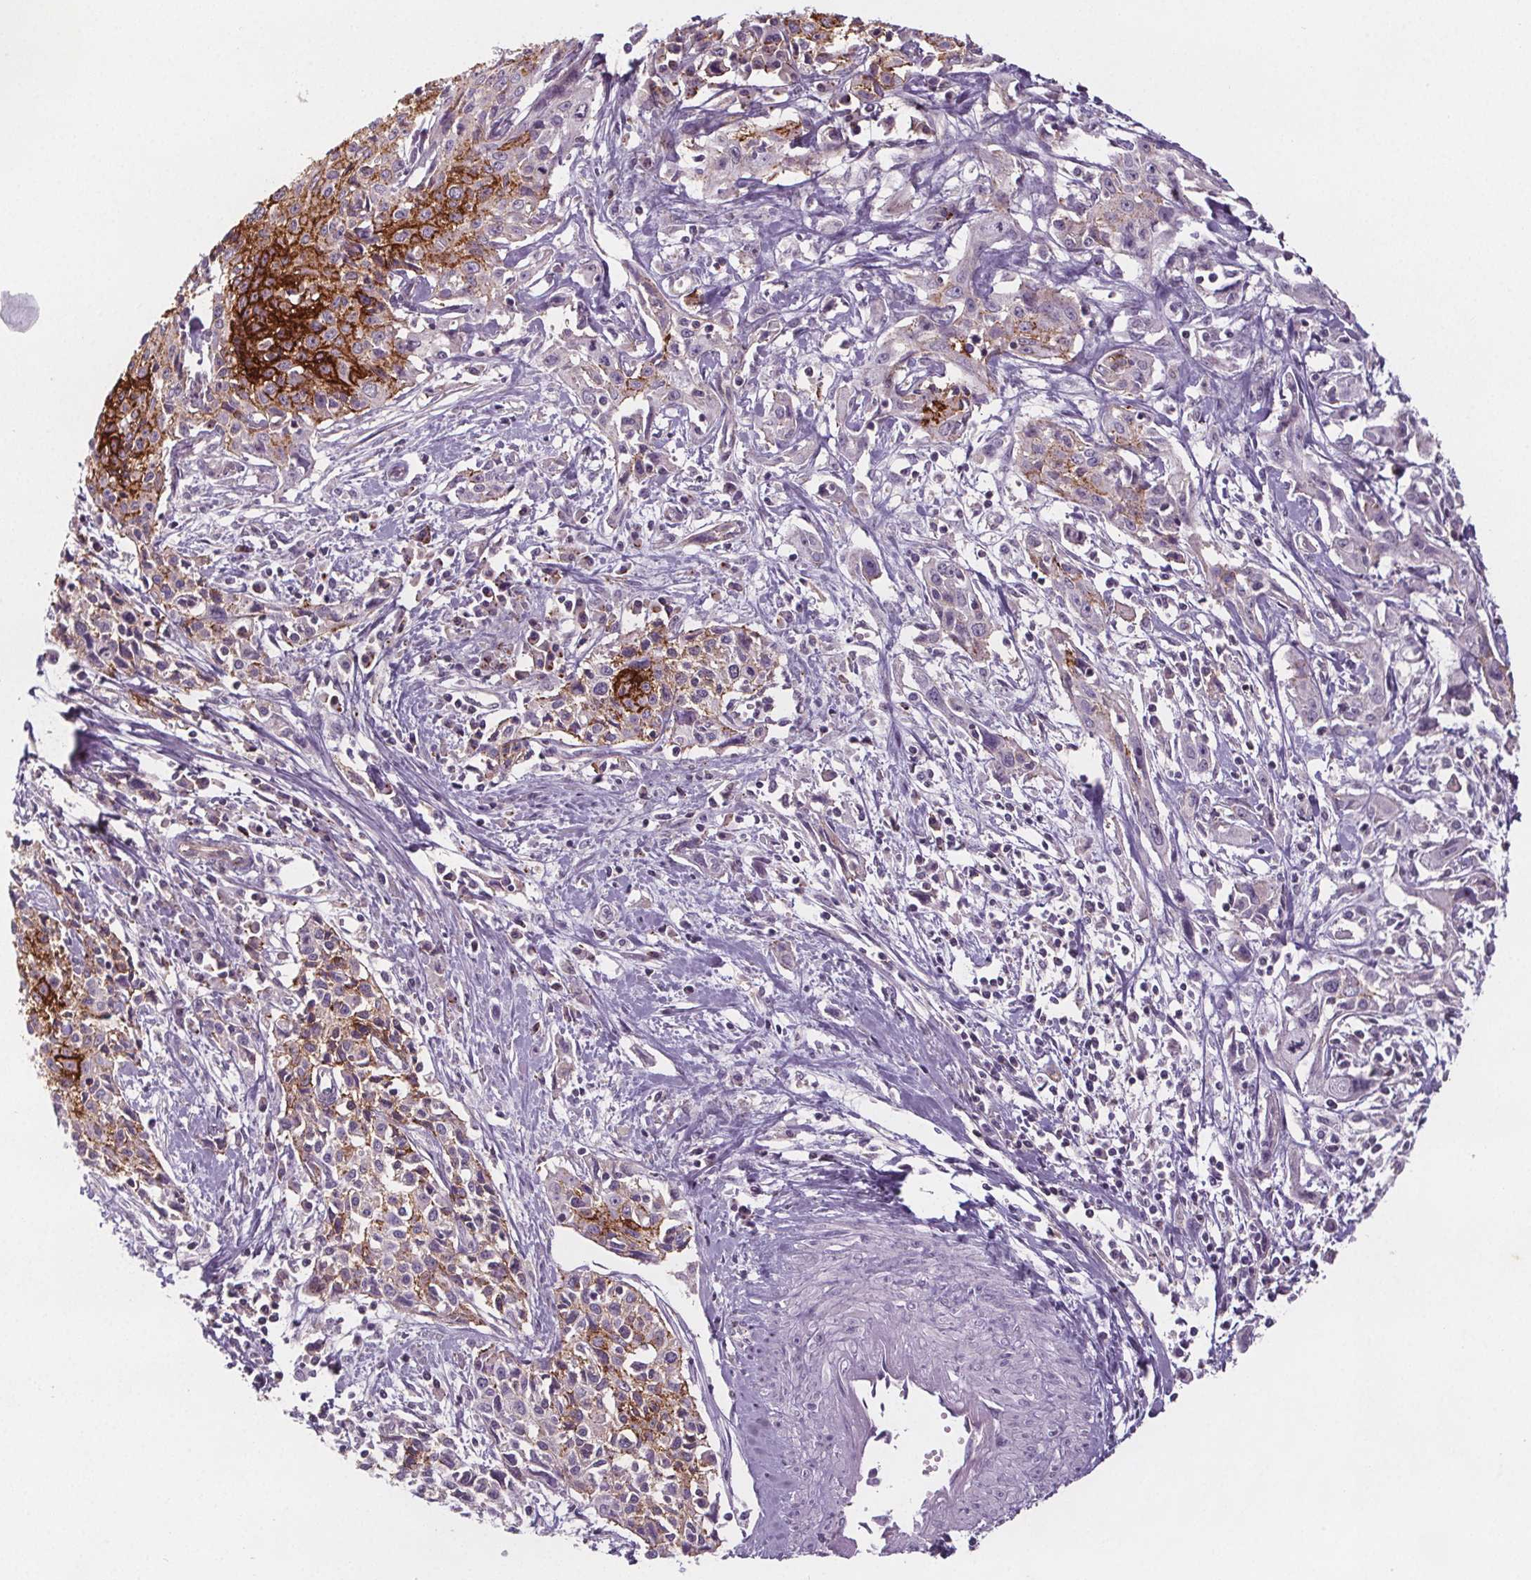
{"staining": {"intensity": "strong", "quantity": "<25%", "location": "cytoplasmic/membranous"}, "tissue": "cervical cancer", "cell_type": "Tumor cells", "image_type": "cancer", "snomed": [{"axis": "morphology", "description": "Squamous cell carcinoma, NOS"}, {"axis": "topography", "description": "Cervix"}], "caption": "This image displays cervical cancer stained with immunohistochemistry (IHC) to label a protein in brown. The cytoplasmic/membranous of tumor cells show strong positivity for the protein. Nuclei are counter-stained blue.", "gene": "ATP1A1", "patient": {"sex": "female", "age": 38}}